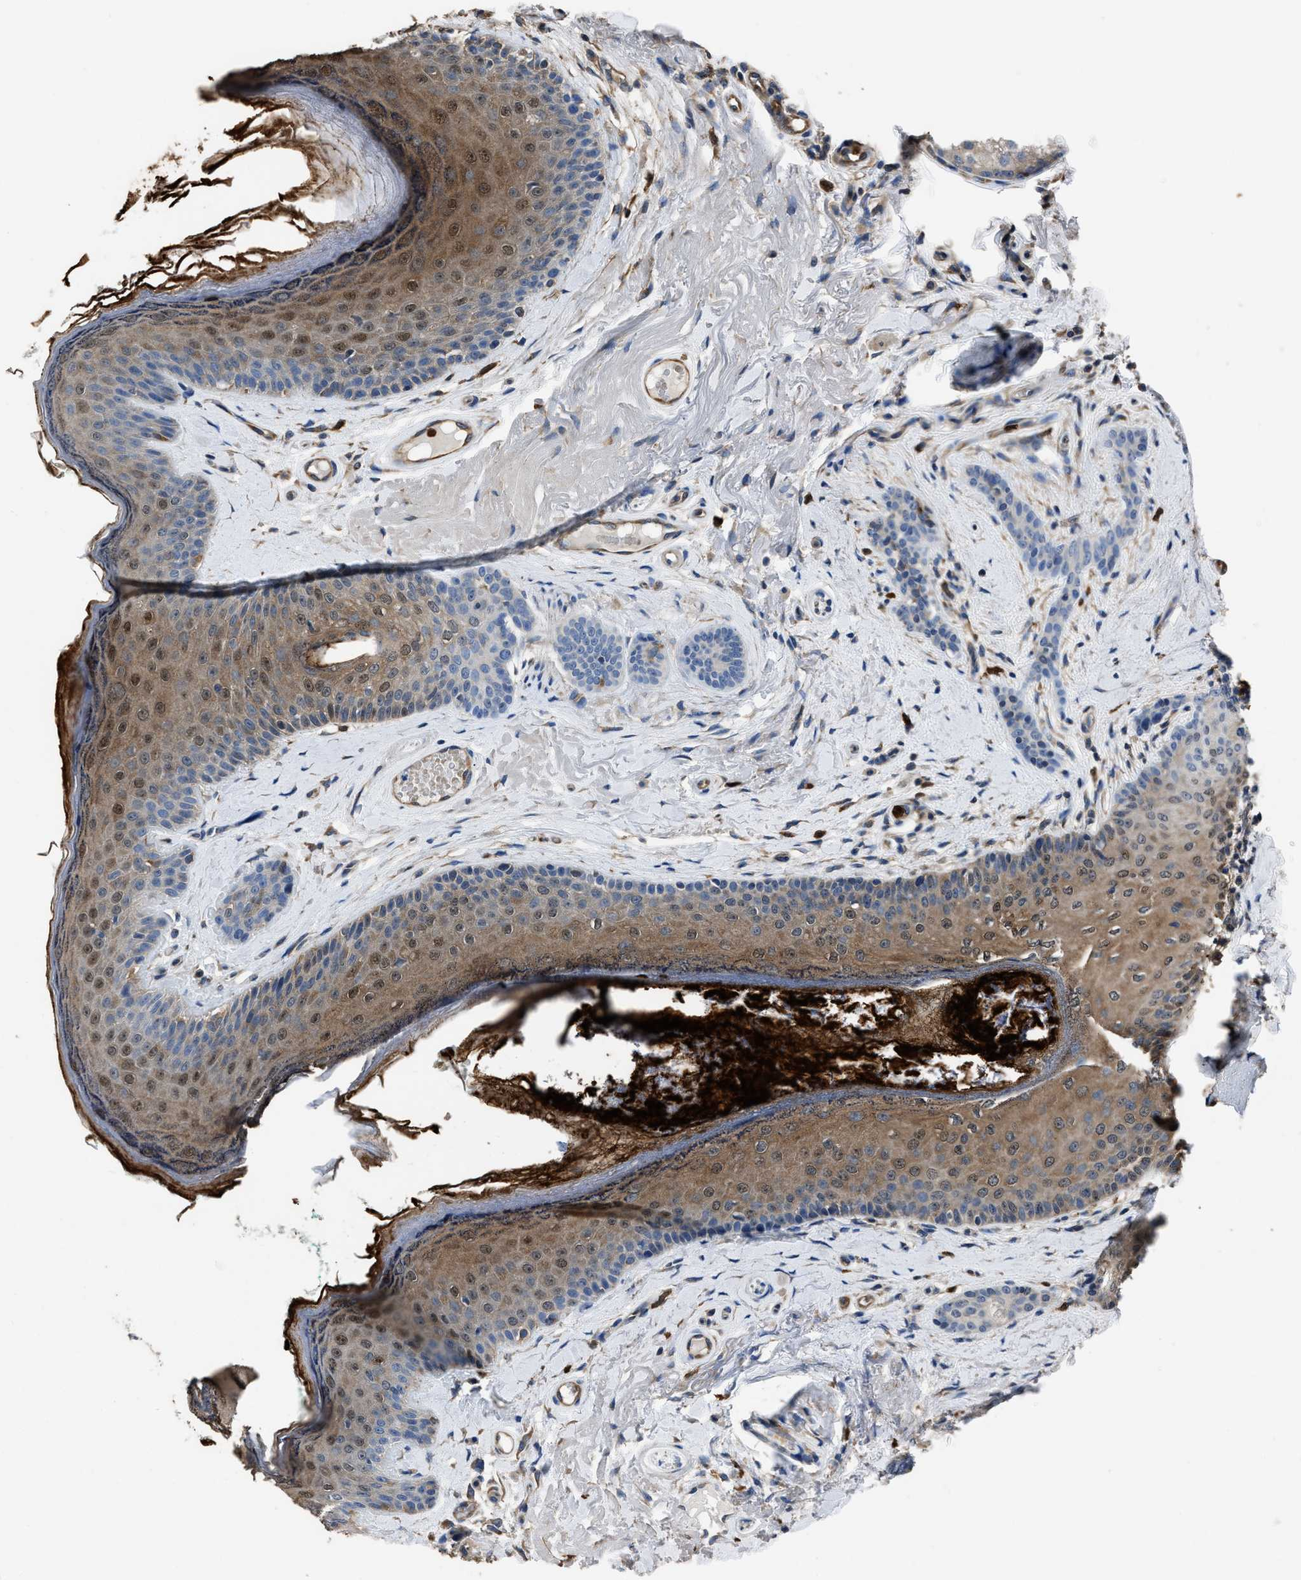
{"staining": {"intensity": "moderate", "quantity": ">75%", "location": "cytoplasmic/membranous"}, "tissue": "oral mucosa", "cell_type": "Squamous epithelial cells", "image_type": "normal", "snomed": [{"axis": "morphology", "description": "Normal tissue, NOS"}, {"axis": "topography", "description": "Skin"}, {"axis": "topography", "description": "Oral tissue"}], "caption": "Immunohistochemical staining of benign oral mucosa shows moderate cytoplasmic/membranous protein expression in approximately >75% of squamous epithelial cells.", "gene": "ANGPT1", "patient": {"sex": "male", "age": 84}}